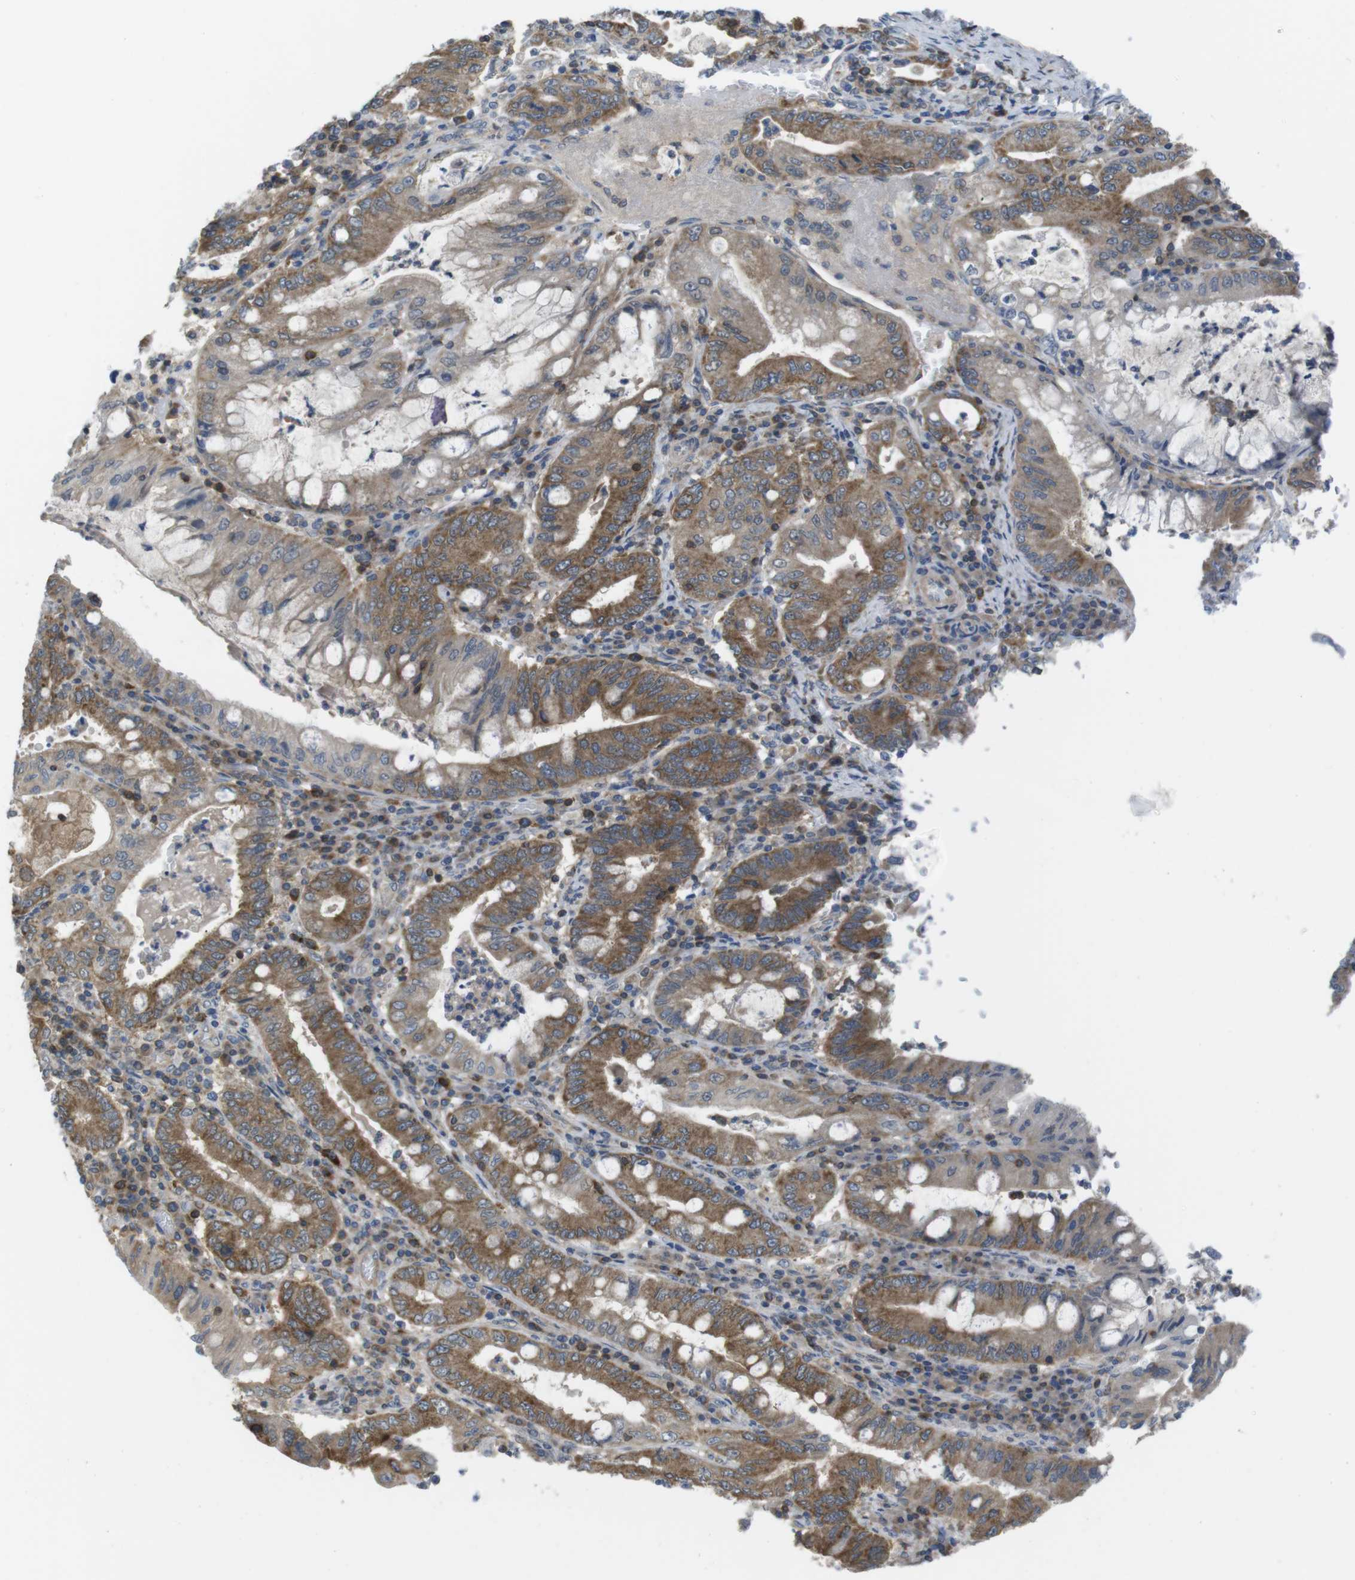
{"staining": {"intensity": "moderate", "quantity": ">75%", "location": "cytoplasmic/membranous"}, "tissue": "stomach cancer", "cell_type": "Tumor cells", "image_type": "cancer", "snomed": [{"axis": "morphology", "description": "Normal tissue, NOS"}, {"axis": "morphology", "description": "Adenocarcinoma, NOS"}, {"axis": "topography", "description": "Esophagus"}, {"axis": "topography", "description": "Stomach, upper"}, {"axis": "topography", "description": "Peripheral nerve tissue"}], "caption": "Tumor cells reveal medium levels of moderate cytoplasmic/membranous positivity in about >75% of cells in human stomach cancer. (brown staining indicates protein expression, while blue staining denotes nuclei).", "gene": "MTHFD1", "patient": {"sex": "male", "age": 62}}